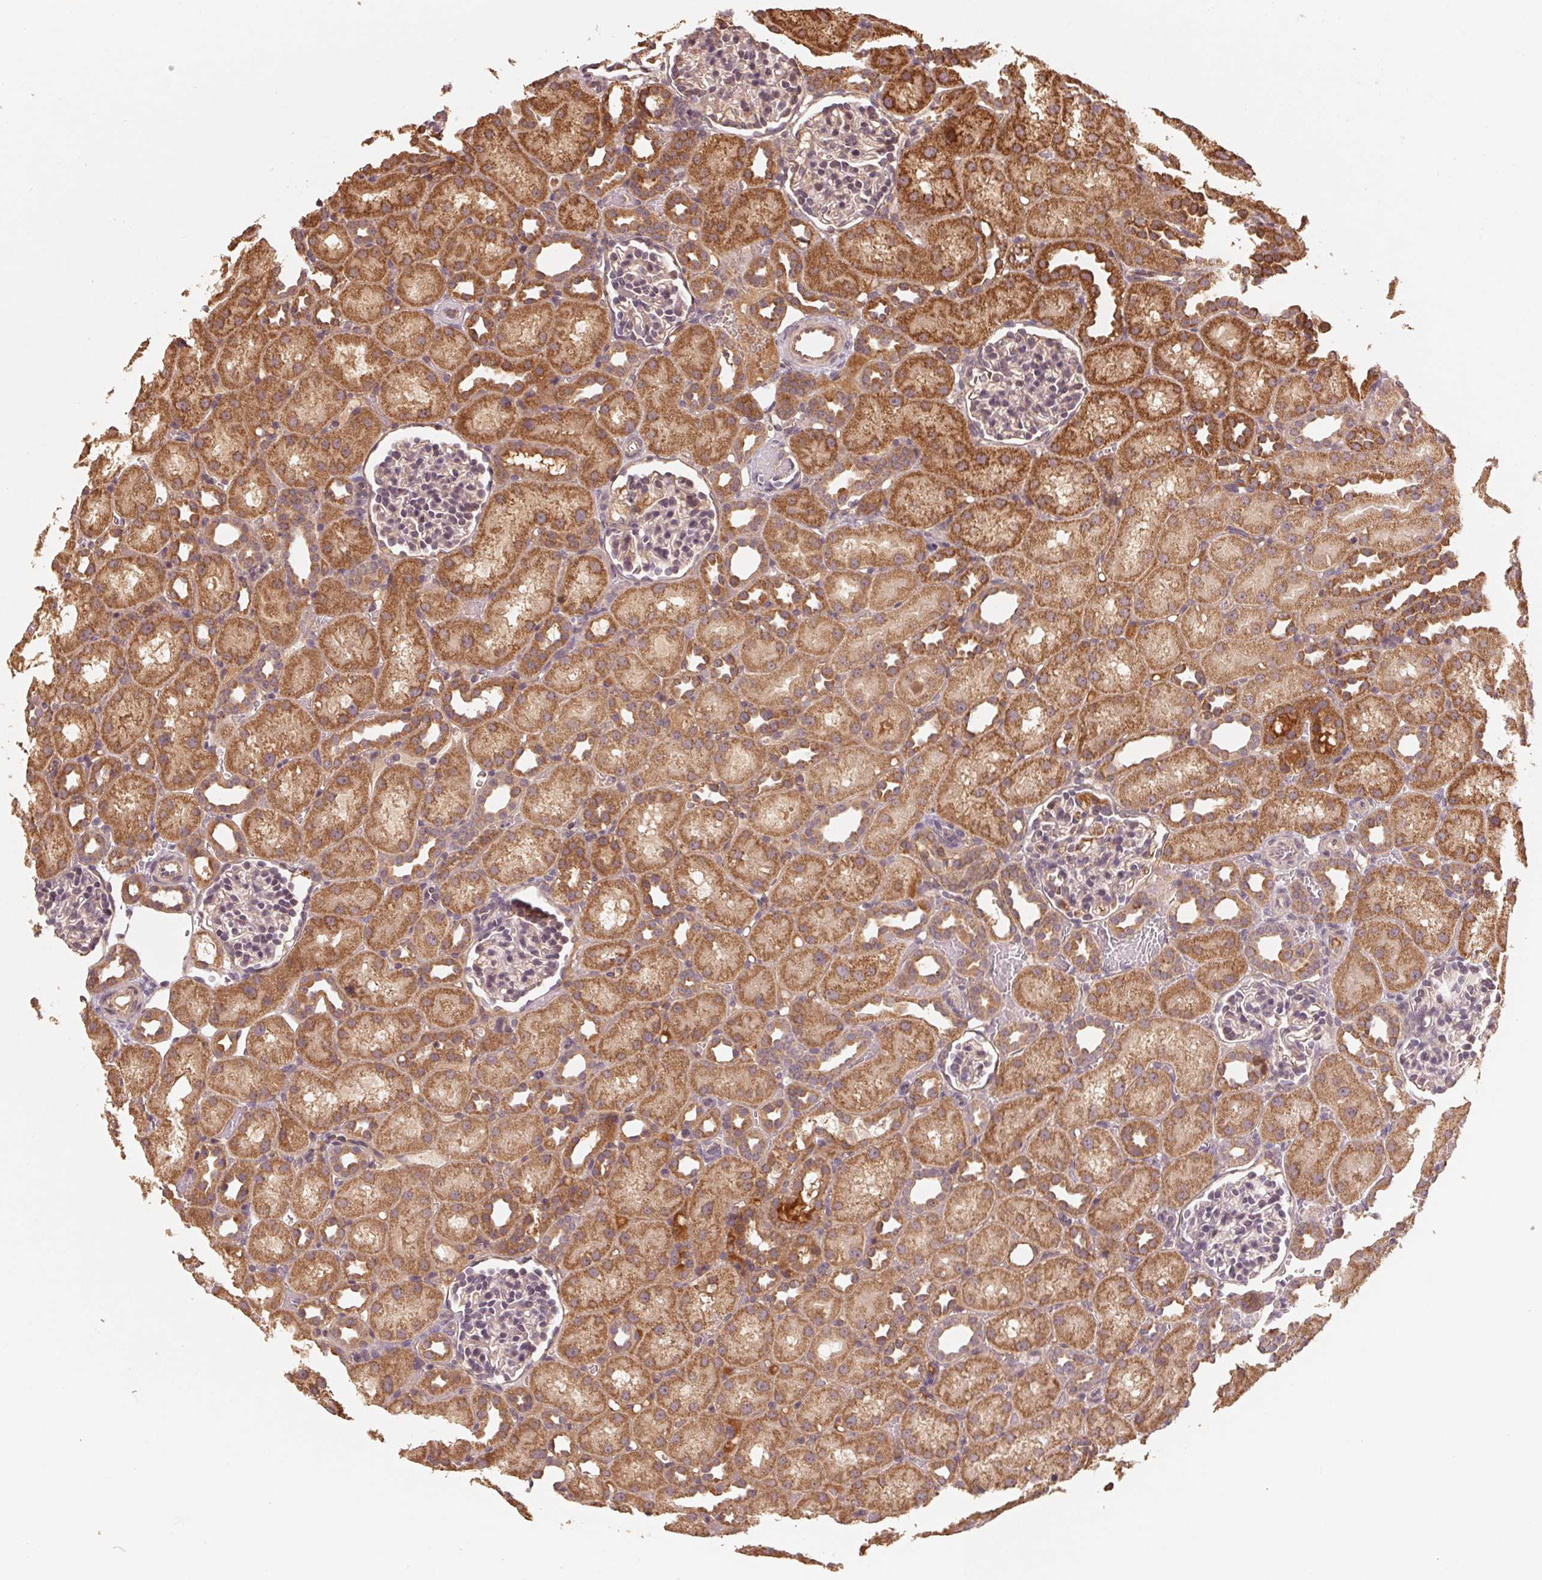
{"staining": {"intensity": "weak", "quantity": "25%-75%", "location": "cytoplasmic/membranous"}, "tissue": "kidney", "cell_type": "Cells in glomeruli", "image_type": "normal", "snomed": [{"axis": "morphology", "description": "Normal tissue, NOS"}, {"axis": "topography", "description": "Kidney"}], "caption": "High-magnification brightfield microscopy of normal kidney stained with DAB (3,3'-diaminobenzidine) (brown) and counterstained with hematoxylin (blue). cells in glomeruli exhibit weak cytoplasmic/membranous staining is seen in about25%-75% of cells. Ihc stains the protein of interest in brown and the nuclei are stained blue.", "gene": "WBP2", "patient": {"sex": "male", "age": 1}}